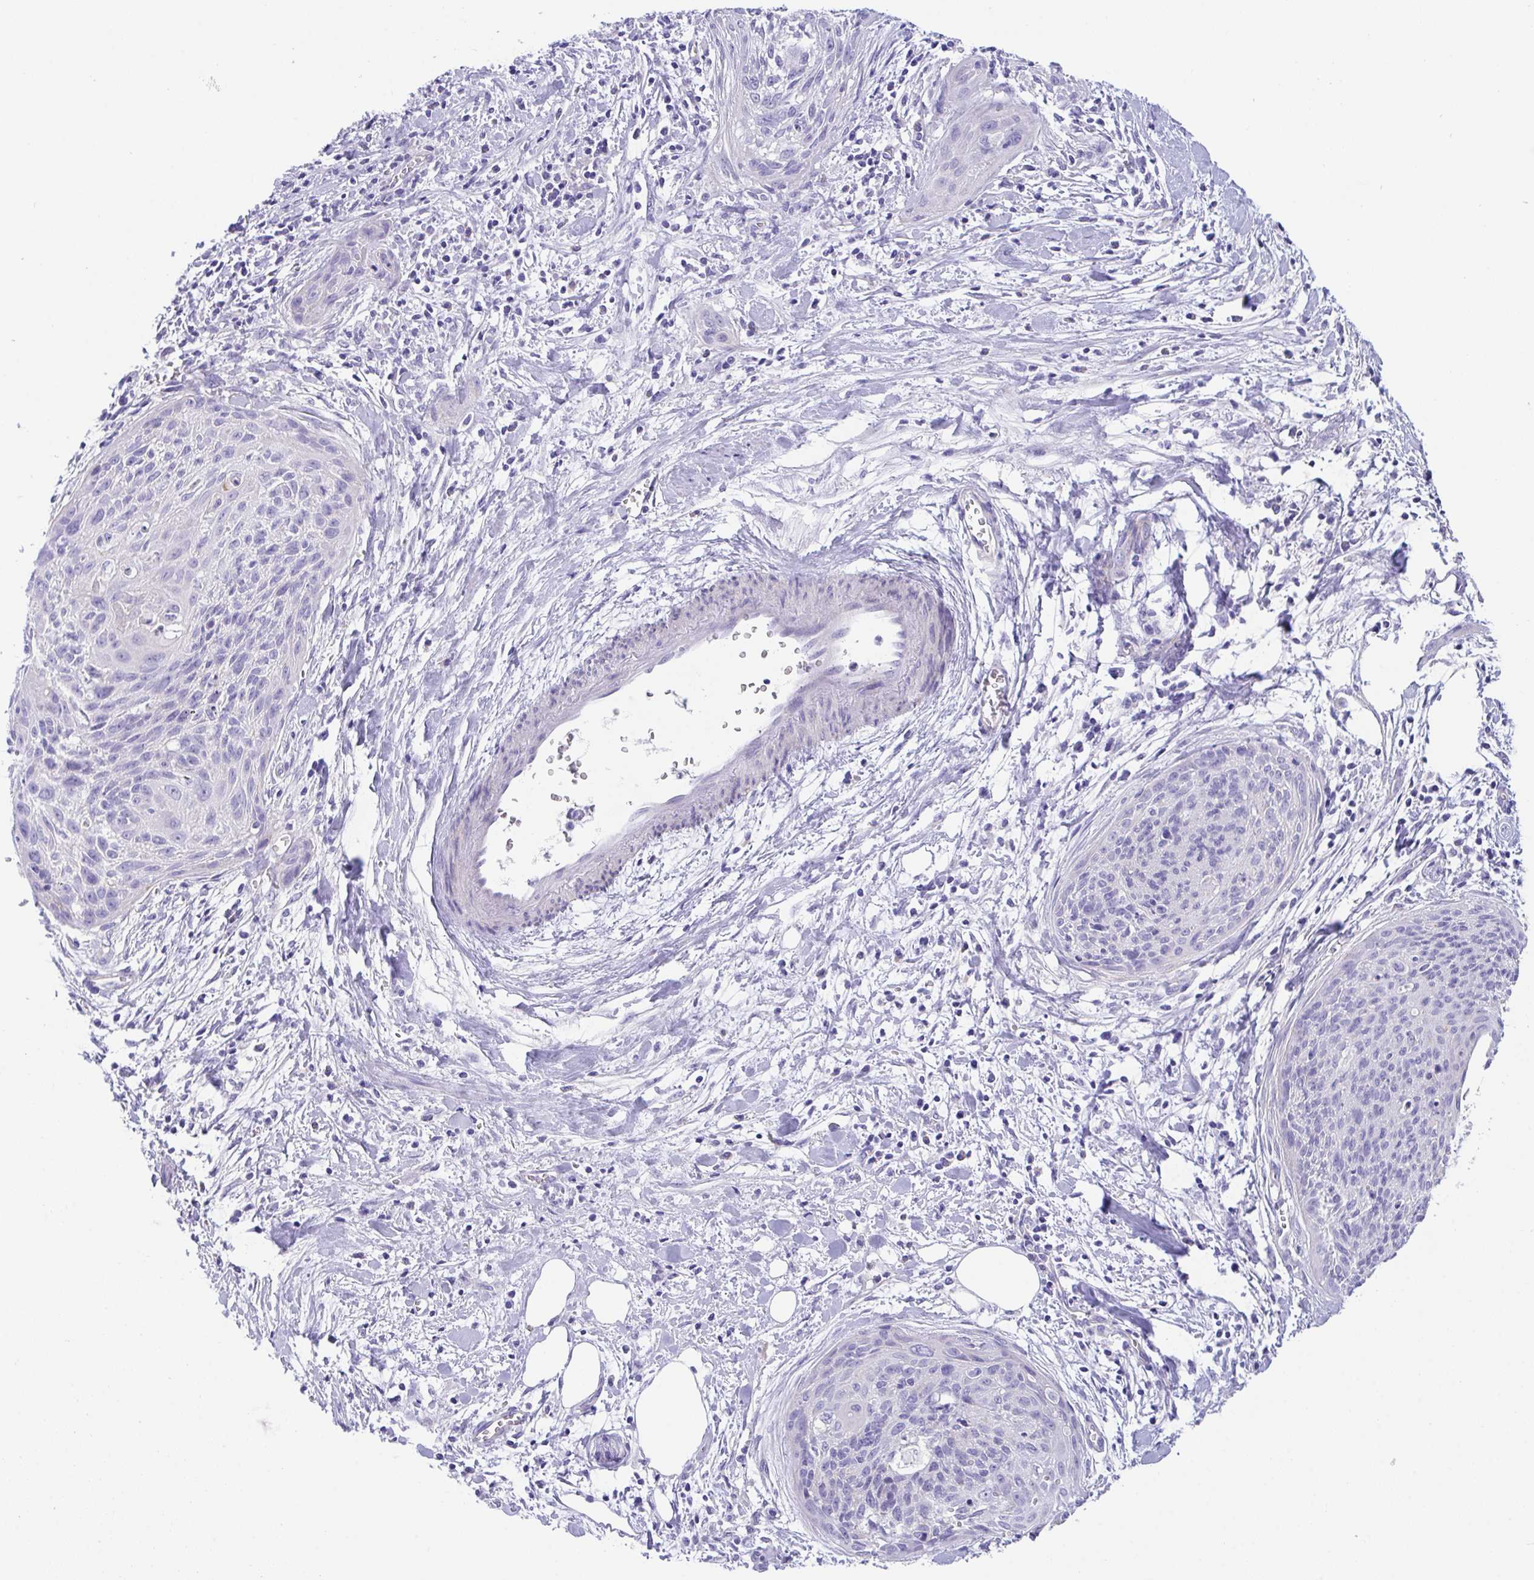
{"staining": {"intensity": "negative", "quantity": "none", "location": "none"}, "tissue": "cervical cancer", "cell_type": "Tumor cells", "image_type": "cancer", "snomed": [{"axis": "morphology", "description": "Squamous cell carcinoma, NOS"}, {"axis": "topography", "description": "Cervix"}], "caption": "Tumor cells are negative for brown protein staining in cervical cancer (squamous cell carcinoma). (DAB IHC with hematoxylin counter stain).", "gene": "TMEM106B", "patient": {"sex": "female", "age": 55}}